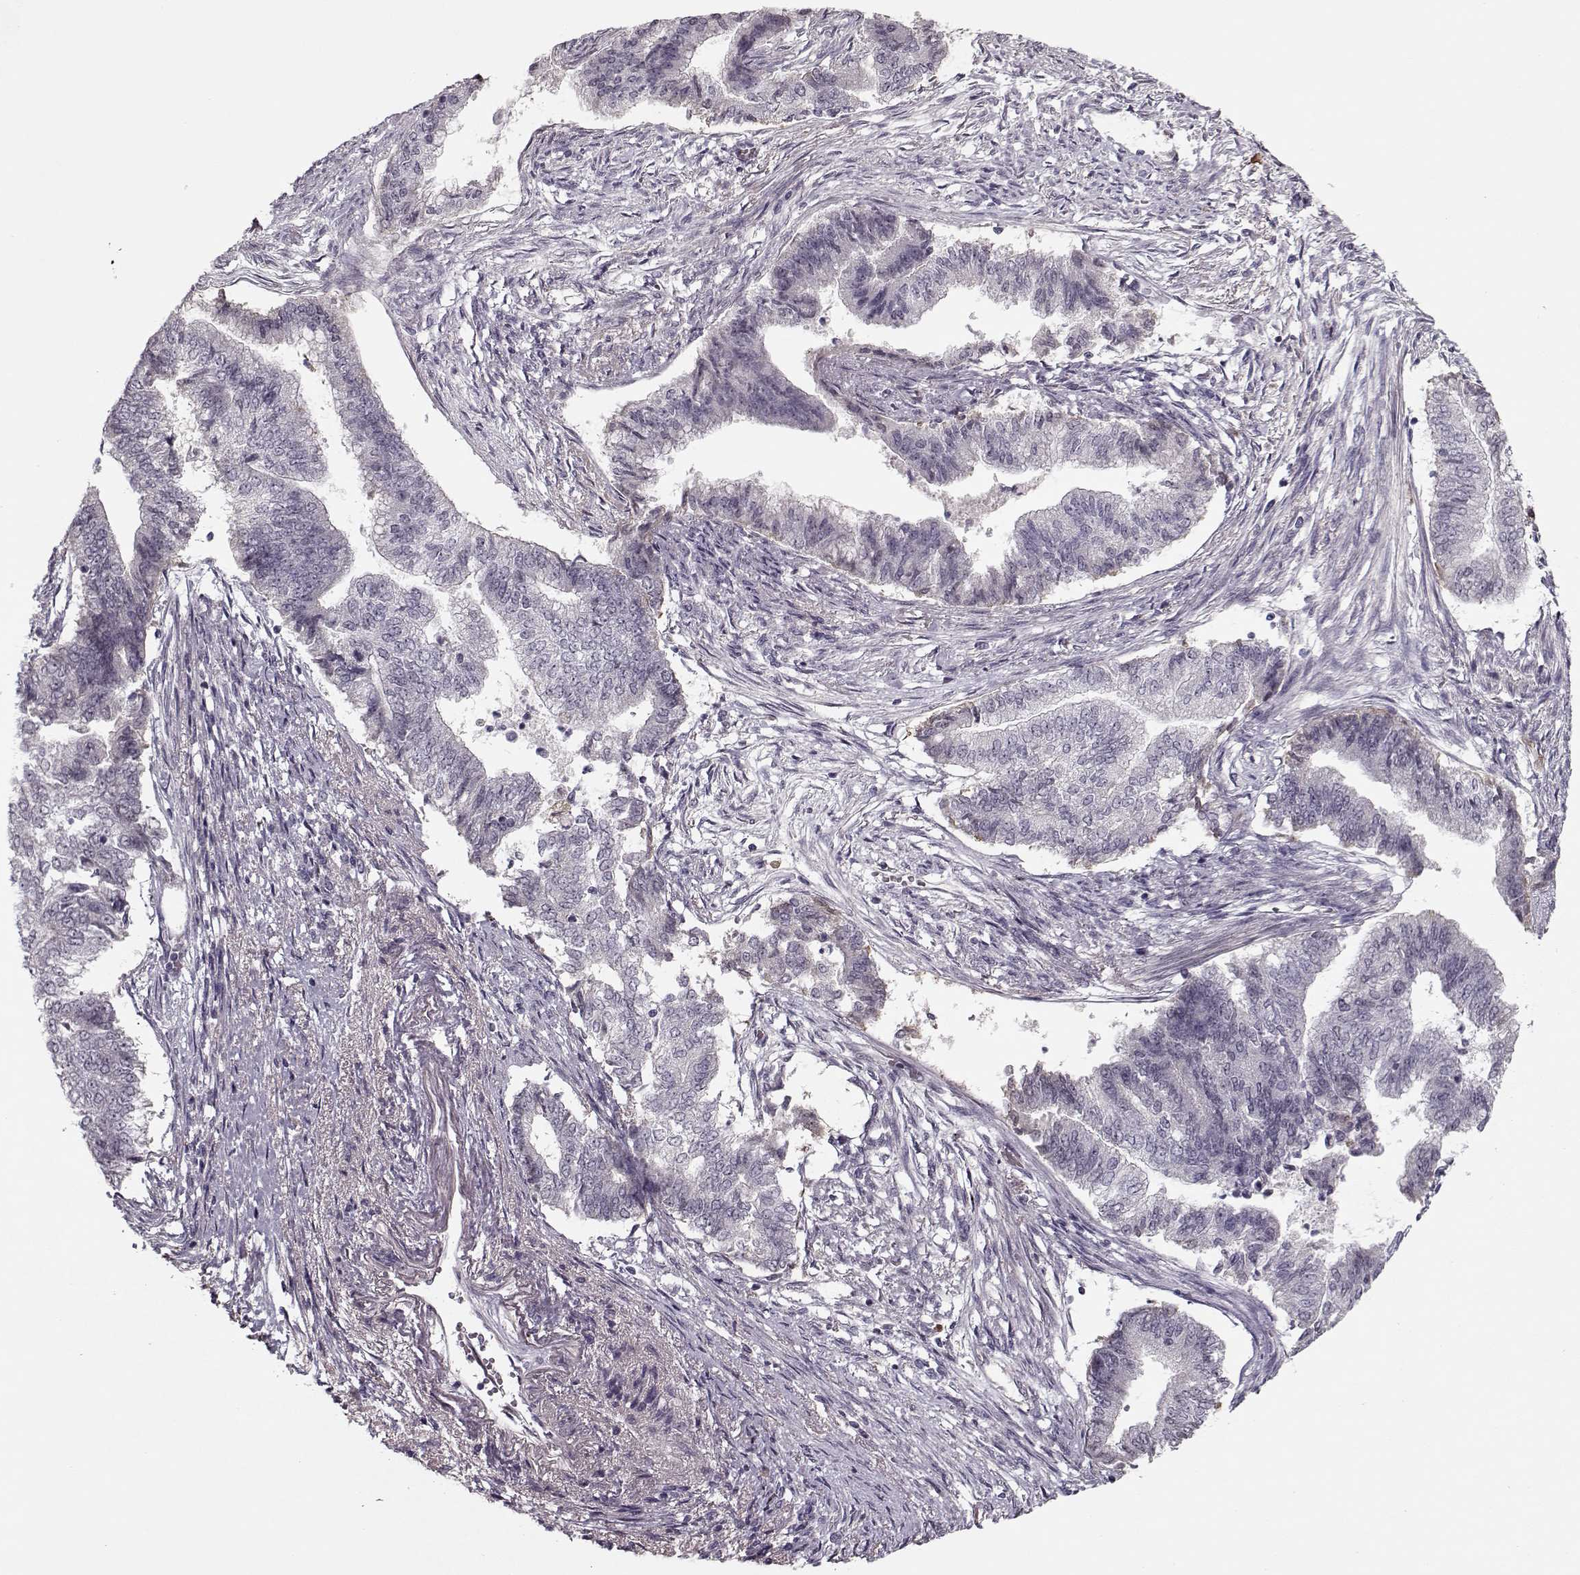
{"staining": {"intensity": "negative", "quantity": "none", "location": "none"}, "tissue": "endometrial cancer", "cell_type": "Tumor cells", "image_type": "cancer", "snomed": [{"axis": "morphology", "description": "Adenocarcinoma, NOS"}, {"axis": "topography", "description": "Endometrium"}], "caption": "Tumor cells are negative for protein expression in human endometrial cancer. (Stains: DAB (3,3'-diaminobenzidine) immunohistochemistry with hematoxylin counter stain, Microscopy: brightfield microscopy at high magnification).", "gene": "DNAI3", "patient": {"sex": "female", "age": 65}}